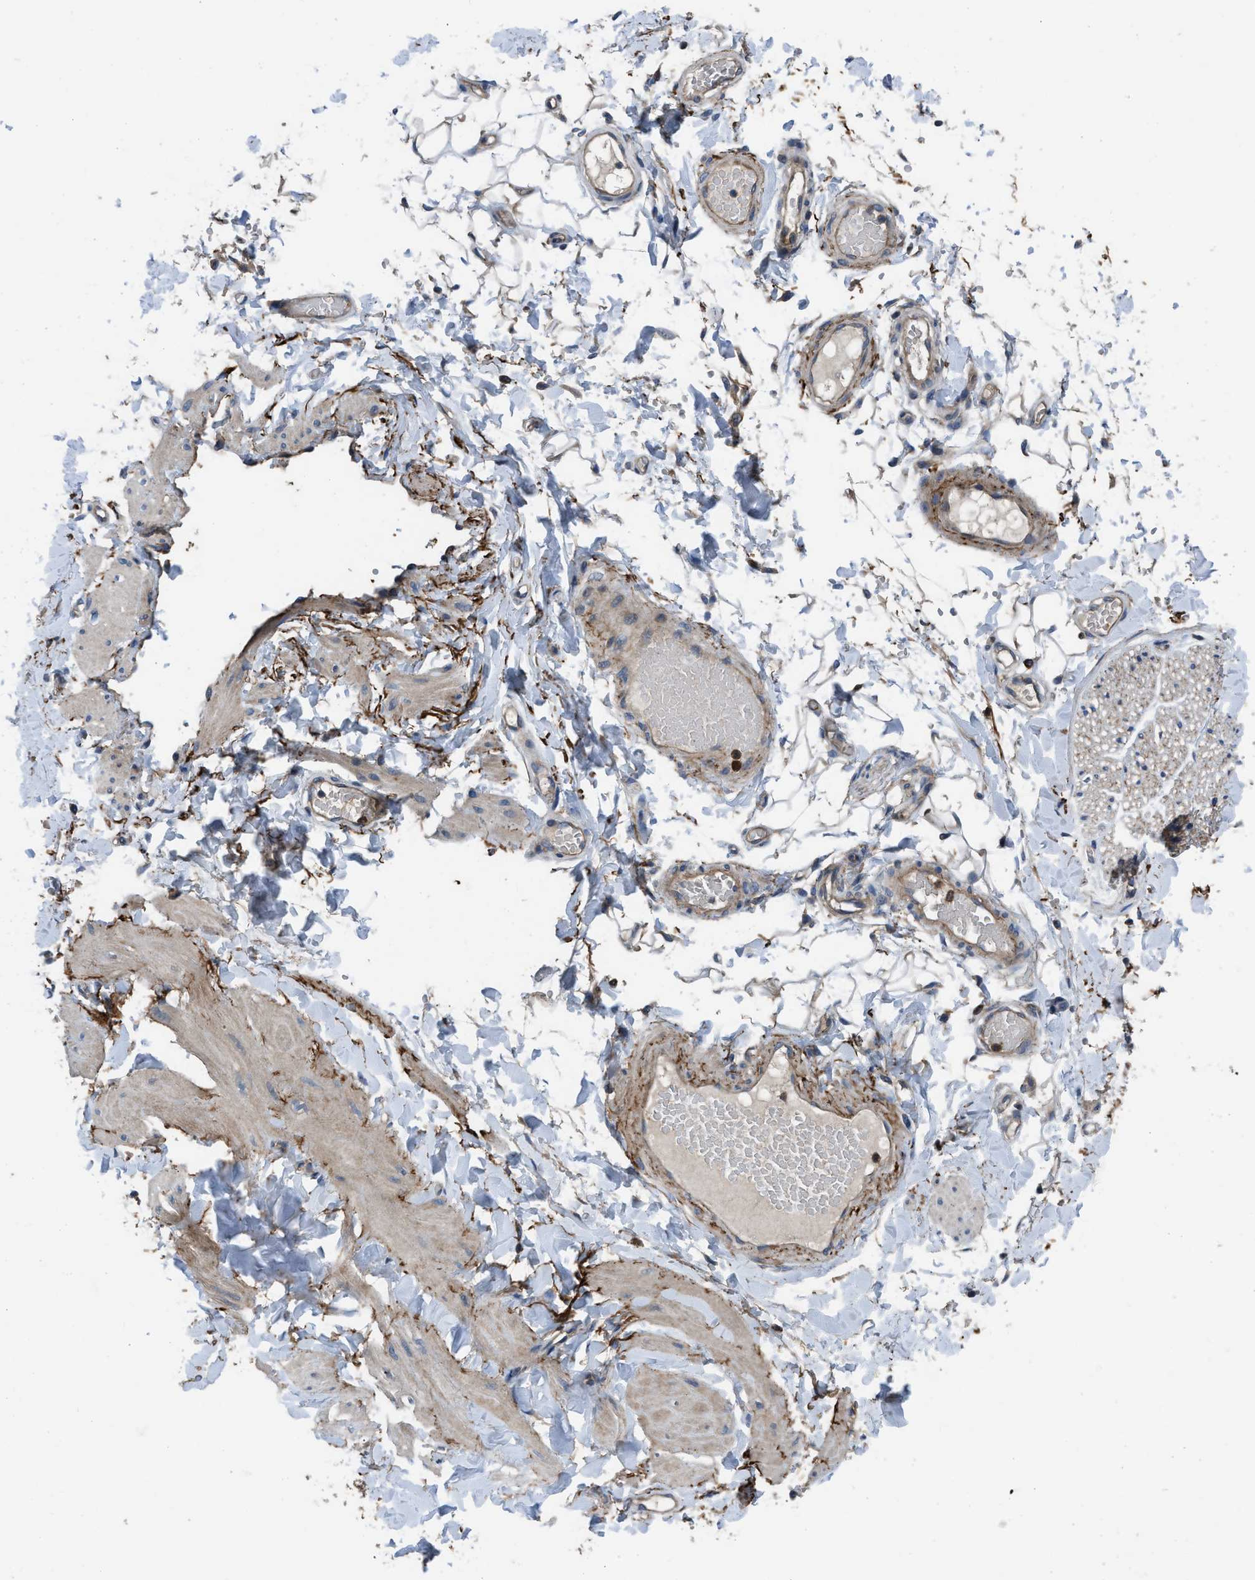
{"staining": {"intensity": "weak", "quantity": ">75%", "location": "cytoplasmic/membranous"}, "tissue": "adipose tissue", "cell_type": "Adipocytes", "image_type": "normal", "snomed": [{"axis": "morphology", "description": "Normal tissue, NOS"}, {"axis": "topography", "description": "Adipose tissue"}, {"axis": "topography", "description": "Vascular tissue"}, {"axis": "topography", "description": "Peripheral nerve tissue"}], "caption": "A high-resolution photomicrograph shows IHC staining of unremarkable adipose tissue, which displays weak cytoplasmic/membranous staining in approximately >75% of adipocytes.", "gene": "USP25", "patient": {"sex": "male", "age": 25}}